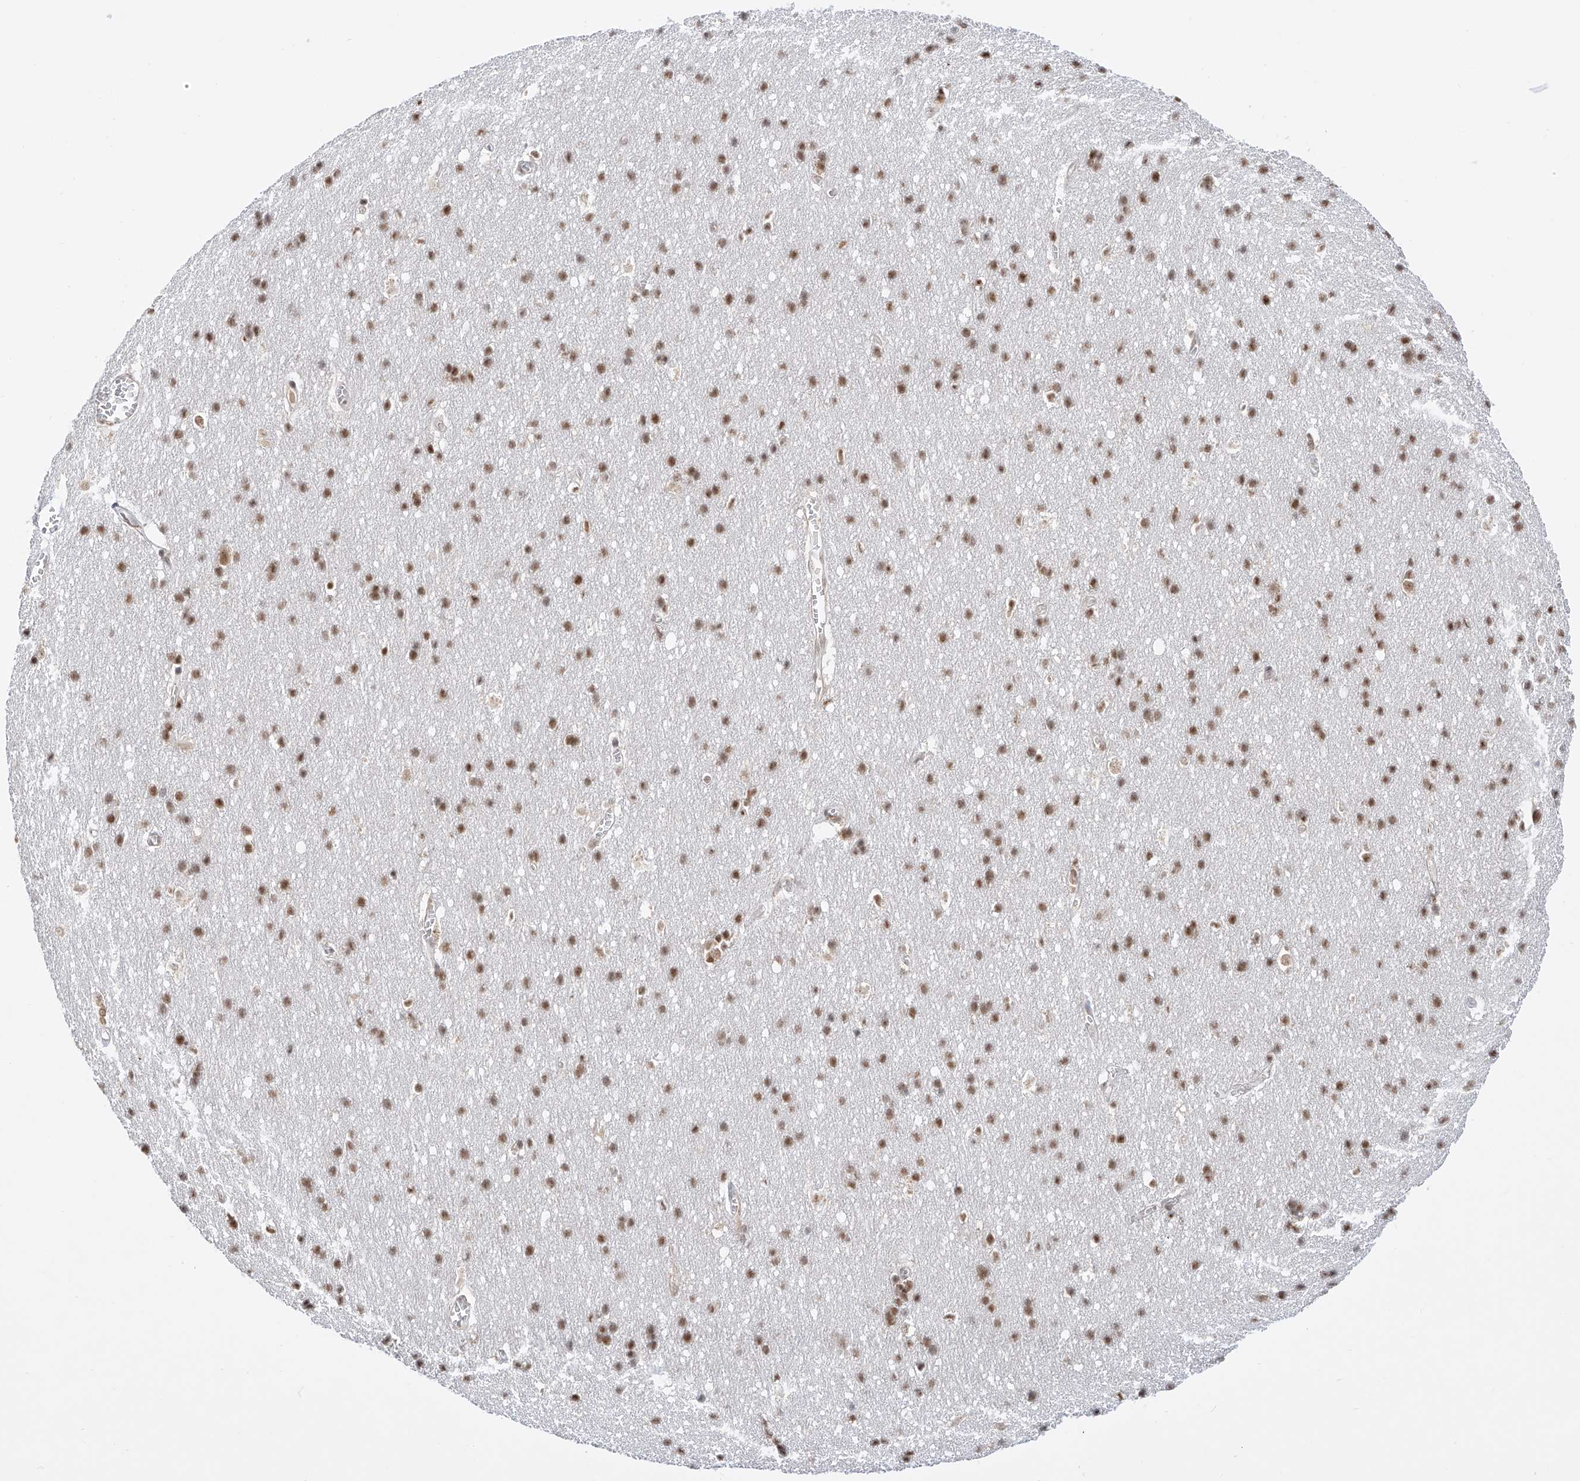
{"staining": {"intensity": "weak", "quantity": "<25%", "location": "nuclear"}, "tissue": "cerebral cortex", "cell_type": "Endothelial cells", "image_type": "normal", "snomed": [{"axis": "morphology", "description": "Normal tissue, NOS"}, {"axis": "topography", "description": "Cerebral cortex"}], "caption": "A high-resolution histopathology image shows immunohistochemistry (IHC) staining of normal cerebral cortex, which demonstrates no significant positivity in endothelial cells. The staining is performed using DAB (3,3'-diaminobenzidine) brown chromogen with nuclei counter-stained in using hematoxylin.", "gene": "POGK", "patient": {"sex": "male", "age": 54}}